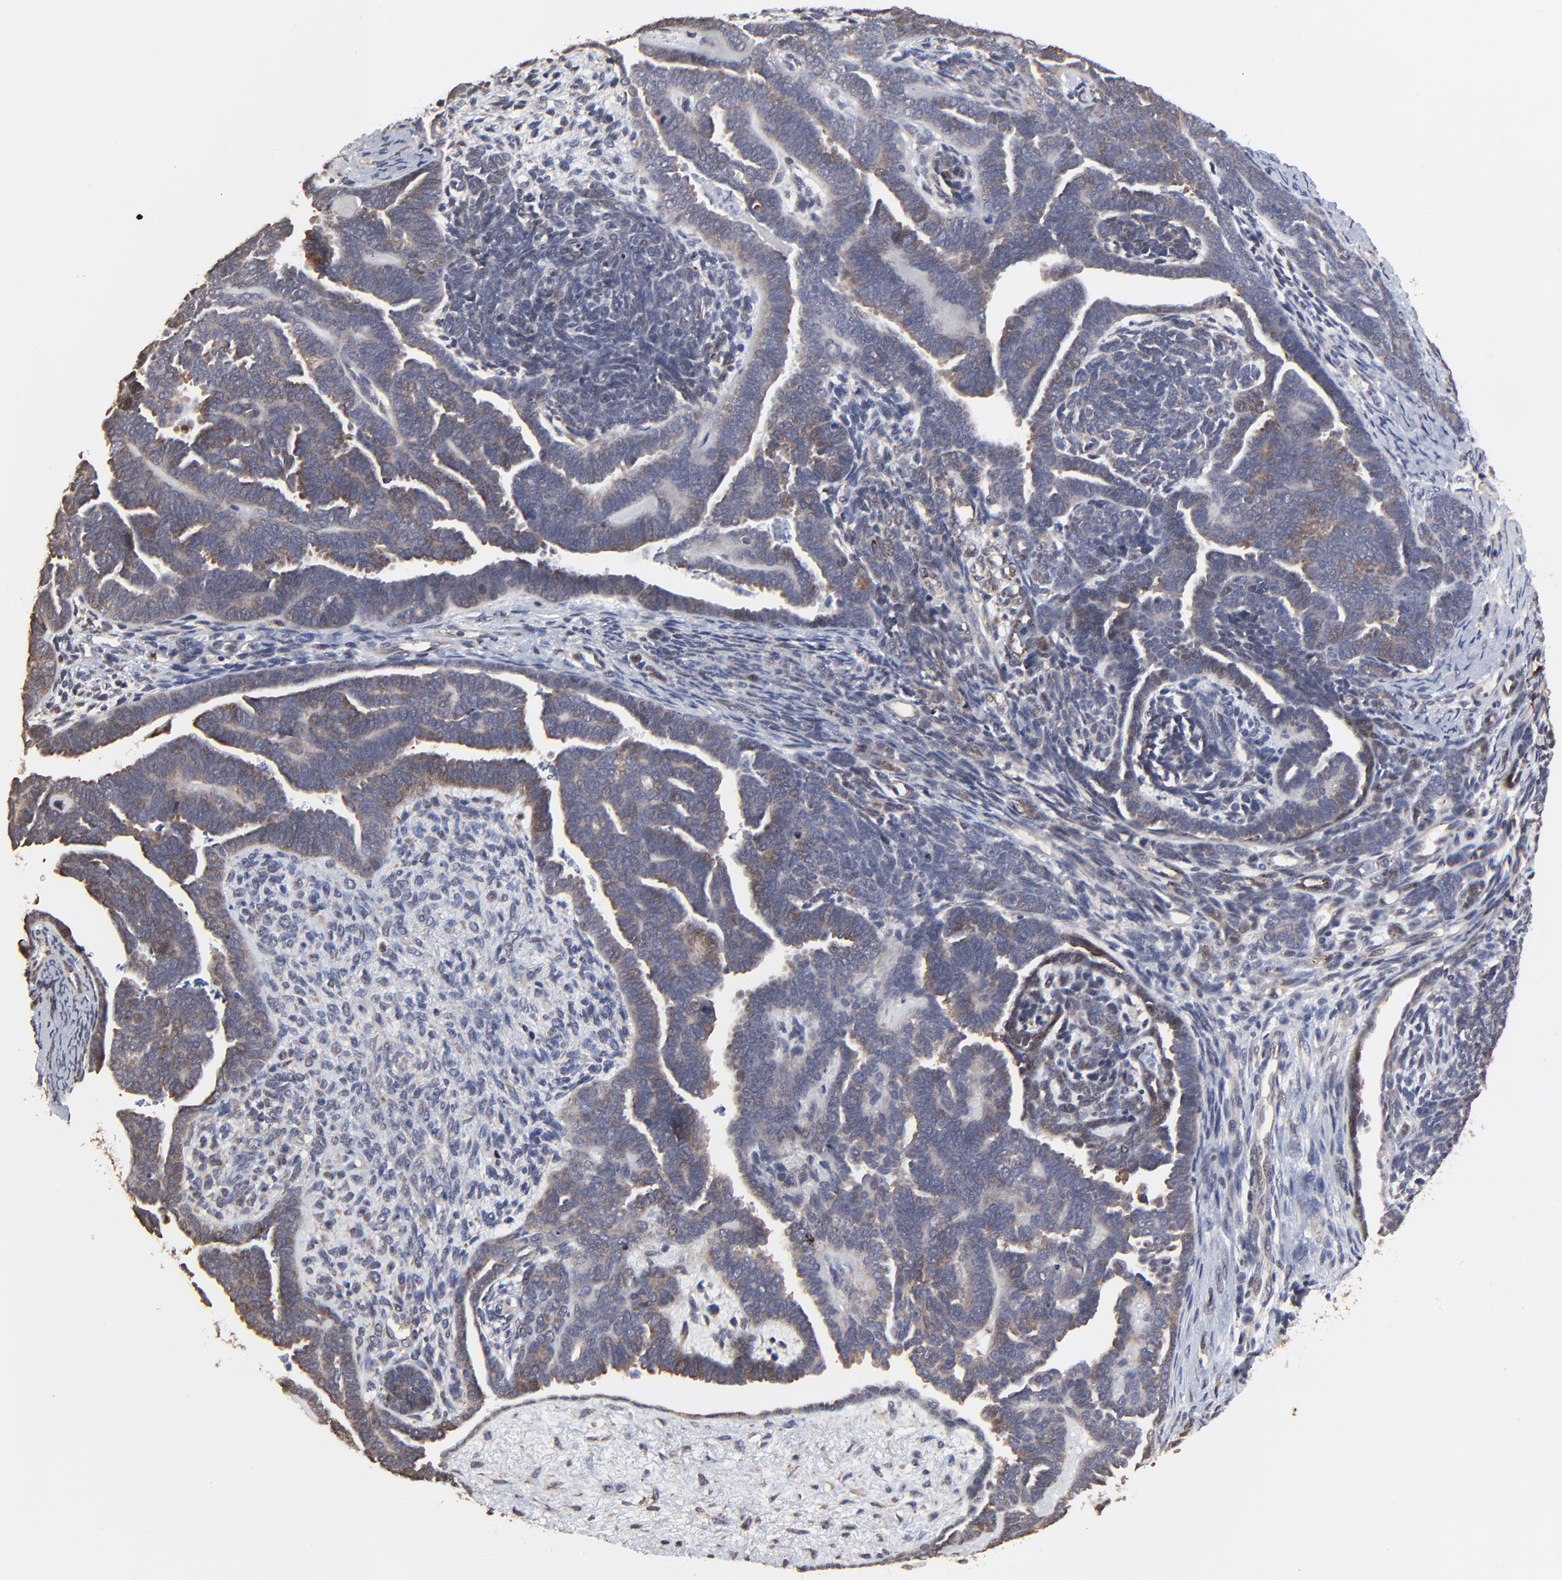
{"staining": {"intensity": "moderate", "quantity": "25%-75%", "location": "cytoplasmic/membranous"}, "tissue": "endometrial cancer", "cell_type": "Tumor cells", "image_type": "cancer", "snomed": [{"axis": "morphology", "description": "Neoplasm, malignant, NOS"}, {"axis": "topography", "description": "Endometrium"}], "caption": "Moderate cytoplasmic/membranous expression for a protein is seen in about 25%-75% of tumor cells of endometrial cancer using IHC.", "gene": "ELP2", "patient": {"sex": "female", "age": 74}}